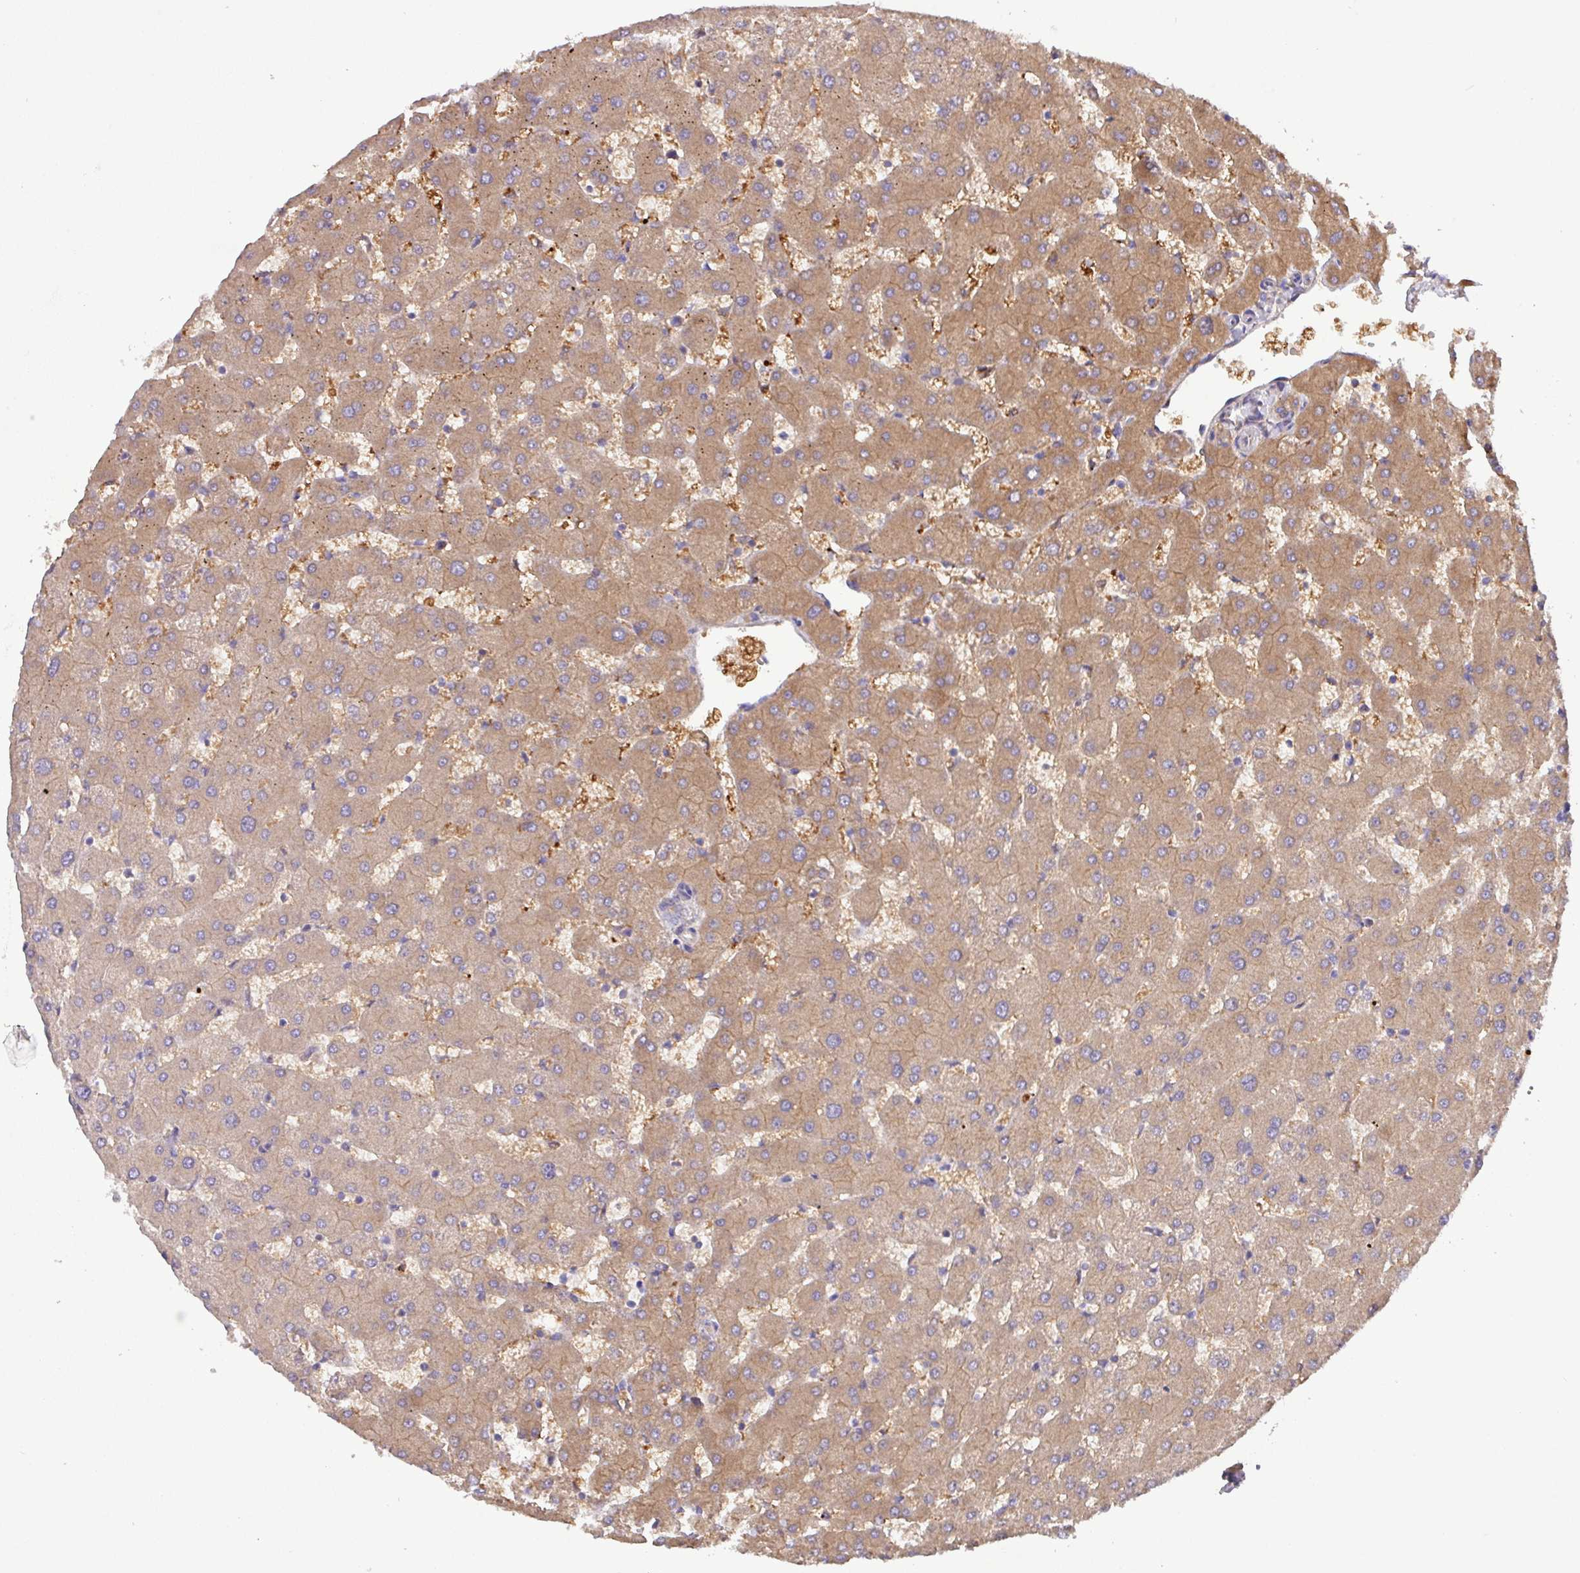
{"staining": {"intensity": "moderate", "quantity": "<25%", "location": "cytoplasmic/membranous"}, "tissue": "liver", "cell_type": "Cholangiocytes", "image_type": "normal", "snomed": [{"axis": "morphology", "description": "Normal tissue, NOS"}, {"axis": "topography", "description": "Liver"}], "caption": "Brown immunohistochemical staining in benign liver exhibits moderate cytoplasmic/membranous expression in about <25% of cholangiocytes.", "gene": "MRM2", "patient": {"sex": "female", "age": 63}}